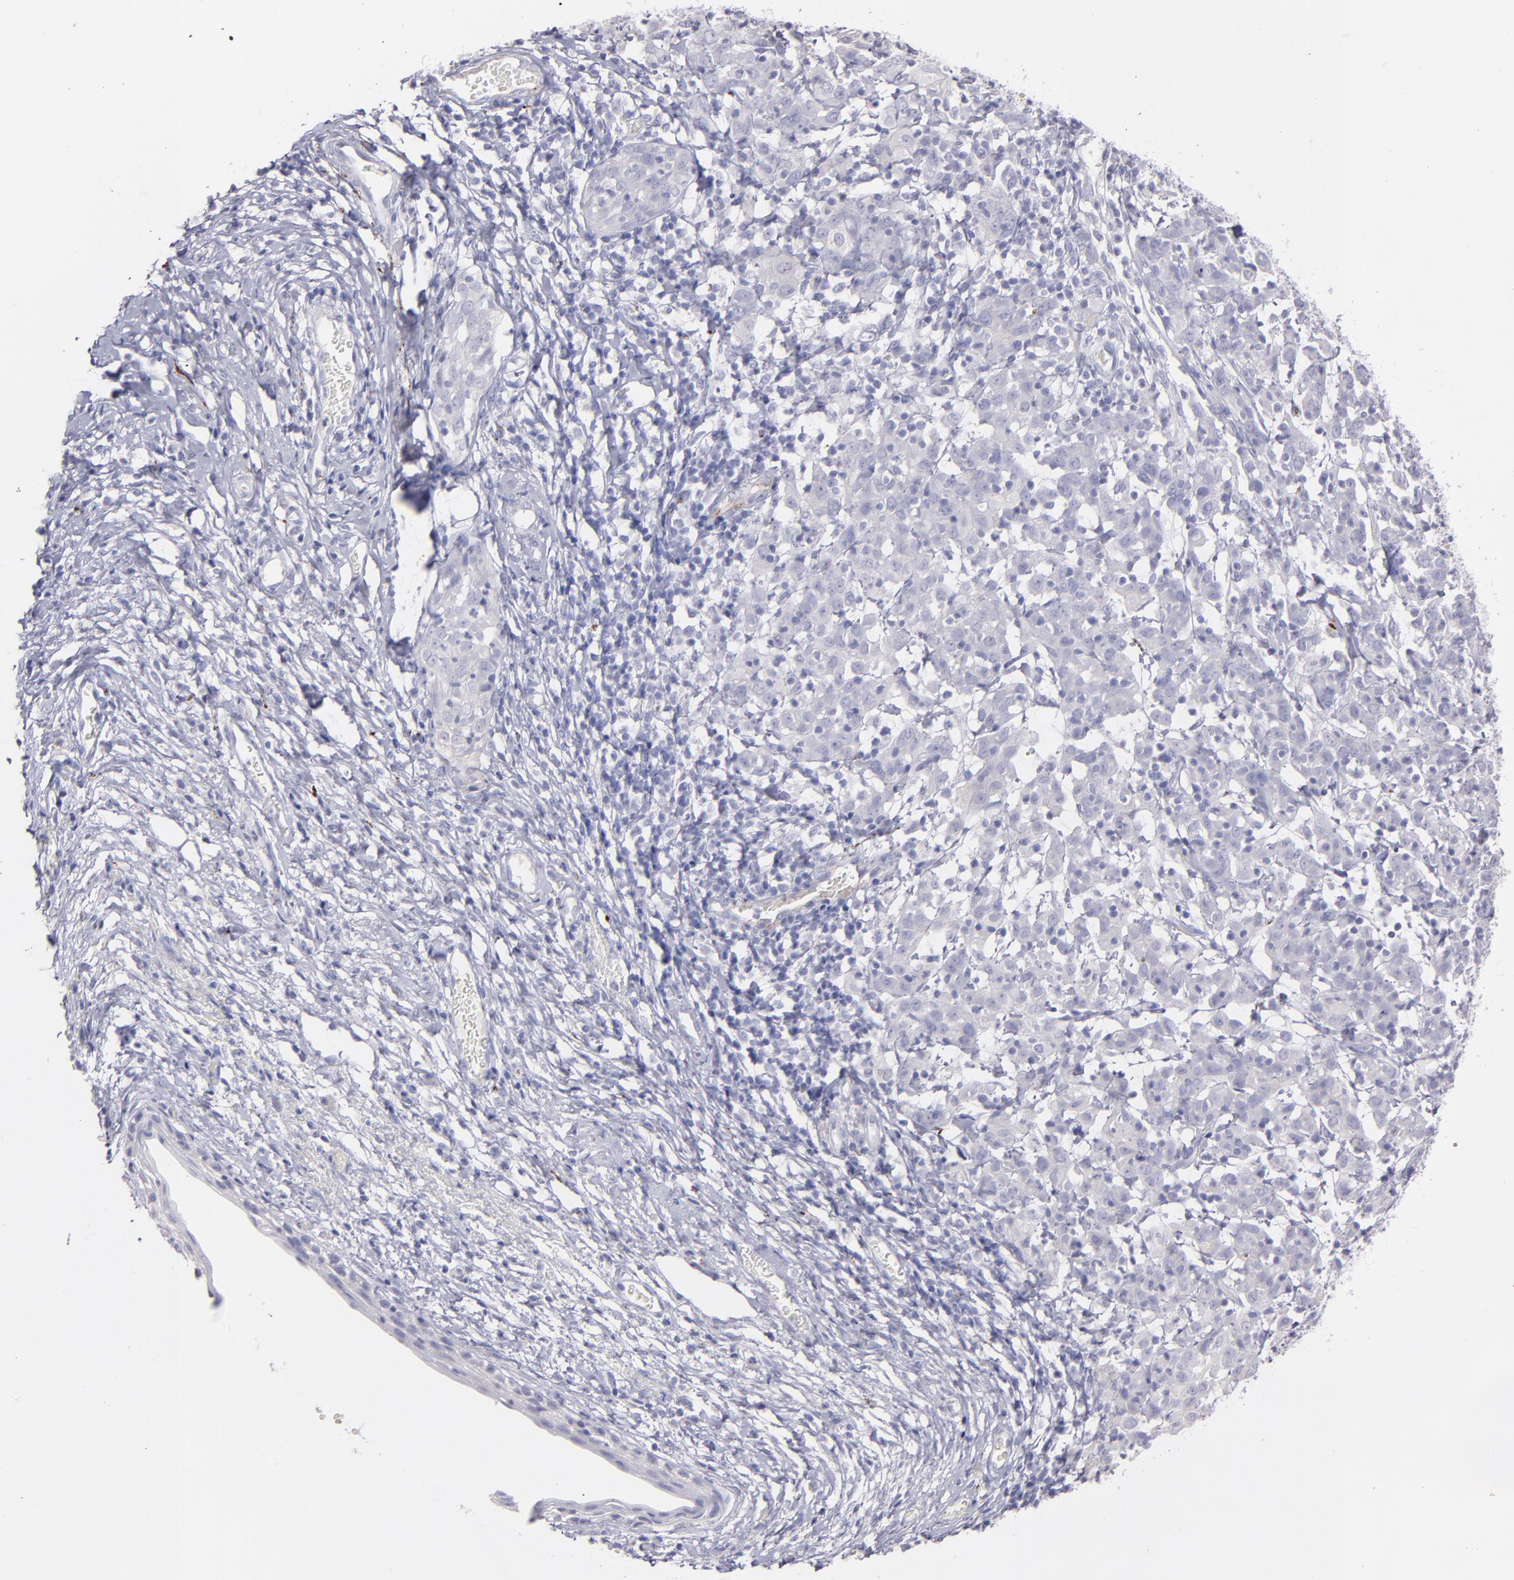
{"staining": {"intensity": "negative", "quantity": "none", "location": "none"}, "tissue": "cervical cancer", "cell_type": "Tumor cells", "image_type": "cancer", "snomed": [{"axis": "morphology", "description": "Normal tissue, NOS"}, {"axis": "morphology", "description": "Squamous cell carcinoma, NOS"}, {"axis": "topography", "description": "Cervix"}], "caption": "IHC of human cervical squamous cell carcinoma exhibits no expression in tumor cells. Nuclei are stained in blue.", "gene": "SNAP25", "patient": {"sex": "female", "age": 67}}